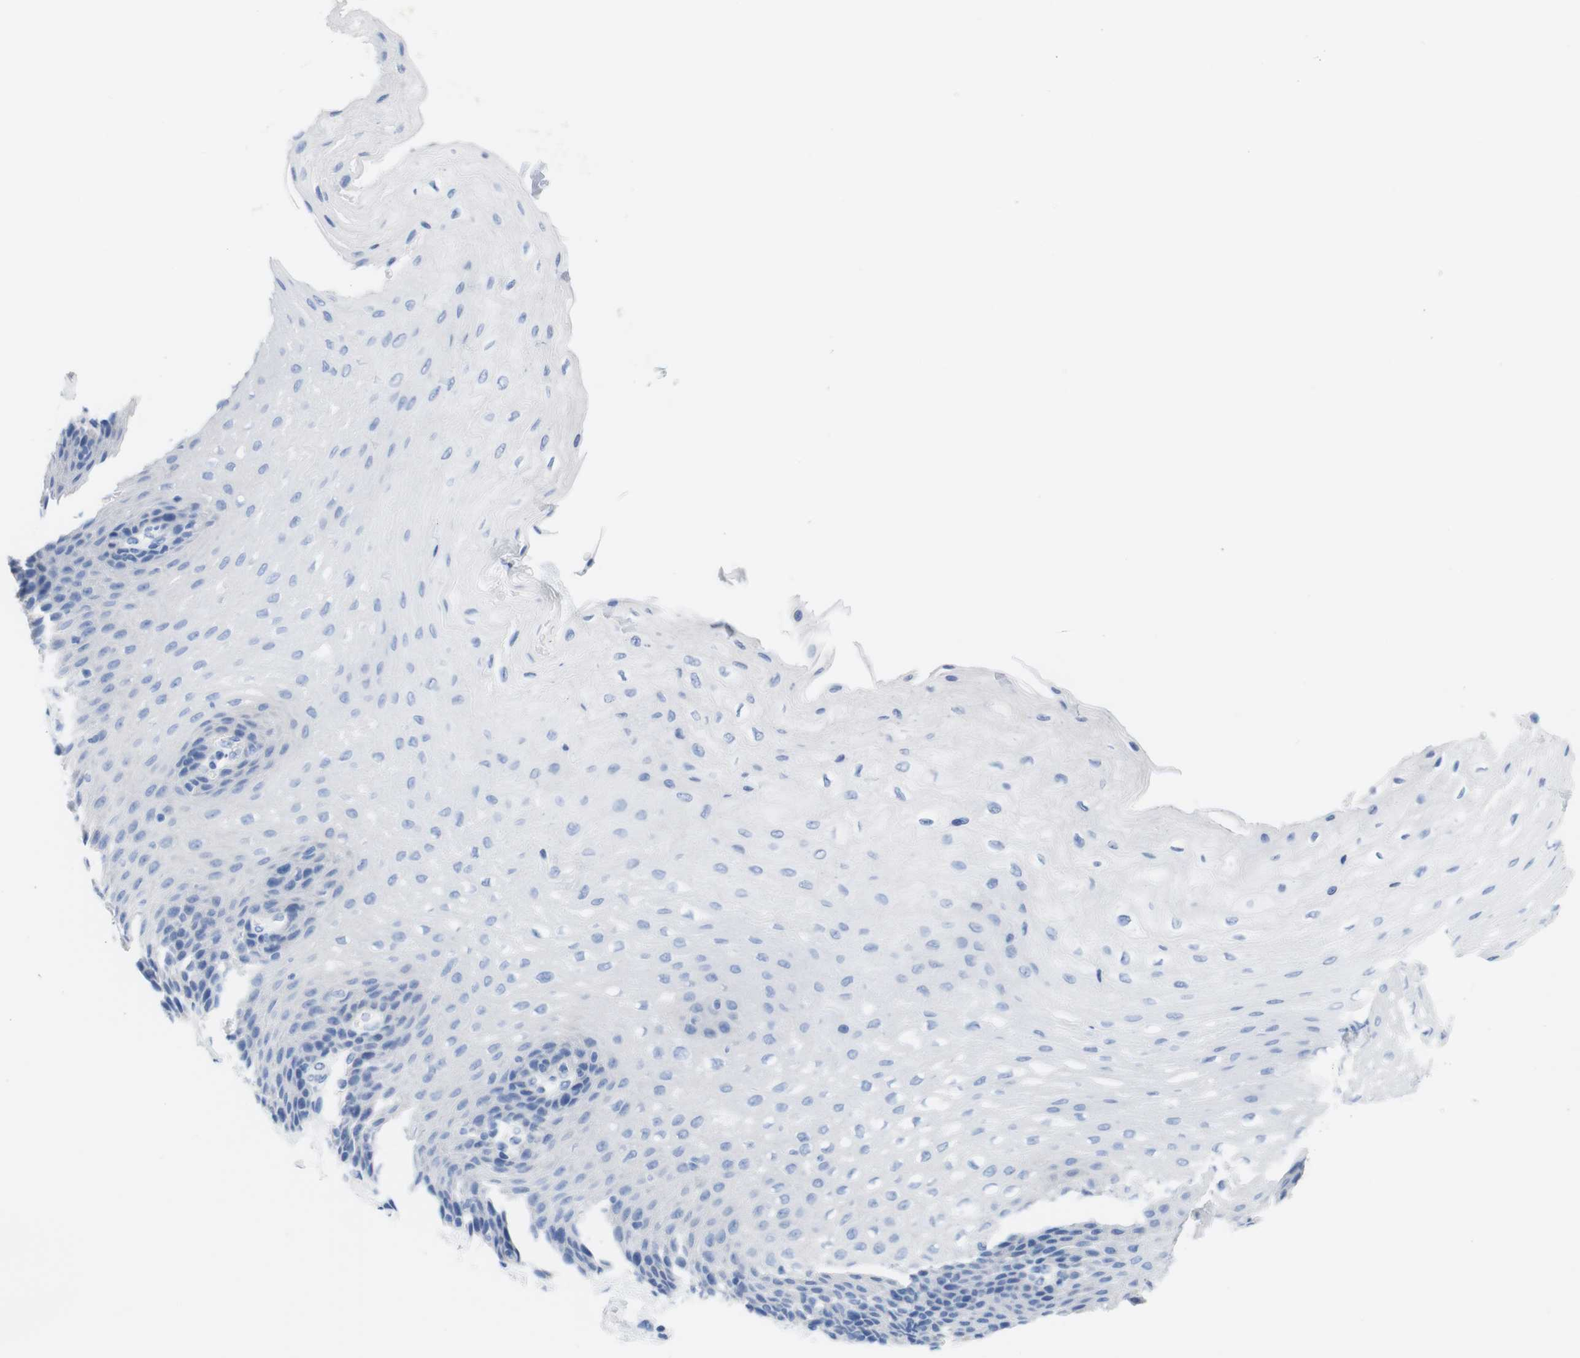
{"staining": {"intensity": "negative", "quantity": "none", "location": "none"}, "tissue": "esophagus", "cell_type": "Squamous epithelial cells", "image_type": "normal", "snomed": [{"axis": "morphology", "description": "Normal tissue, NOS"}, {"axis": "topography", "description": "Esophagus"}], "caption": "An immunohistochemistry (IHC) image of normal esophagus is shown. There is no staining in squamous epithelial cells of esophagus.", "gene": "LAG3", "patient": {"sex": "female", "age": 72}}